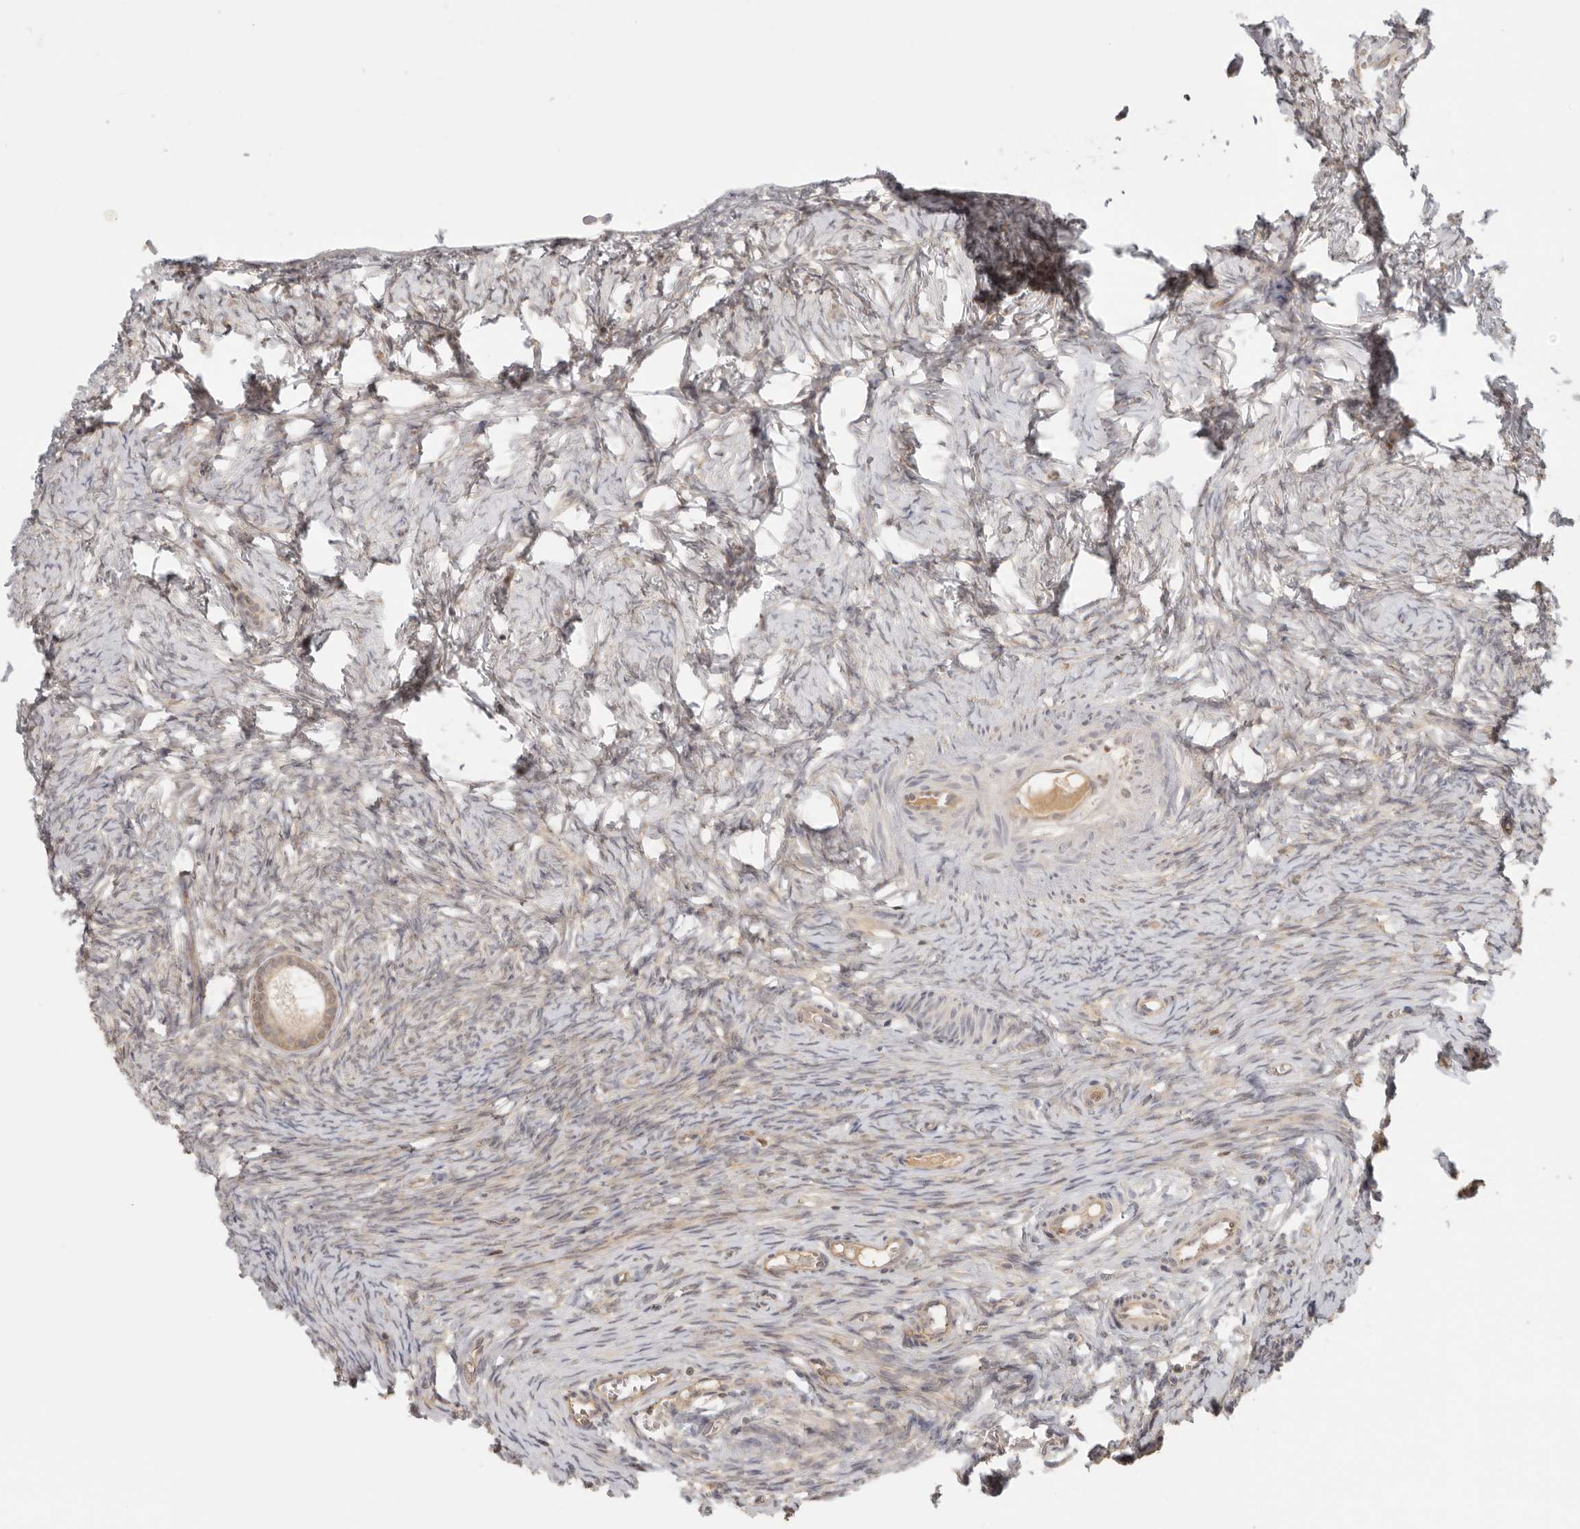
{"staining": {"intensity": "weak", "quantity": "<25%", "location": "cytoplasmic/membranous"}, "tissue": "ovary", "cell_type": "Follicle cells", "image_type": "normal", "snomed": [{"axis": "morphology", "description": "Adenocarcinoma, NOS"}, {"axis": "topography", "description": "Endometrium"}], "caption": "Human ovary stained for a protein using immunohistochemistry (IHC) exhibits no staining in follicle cells.", "gene": "PSMA5", "patient": {"sex": "female", "age": 32}}